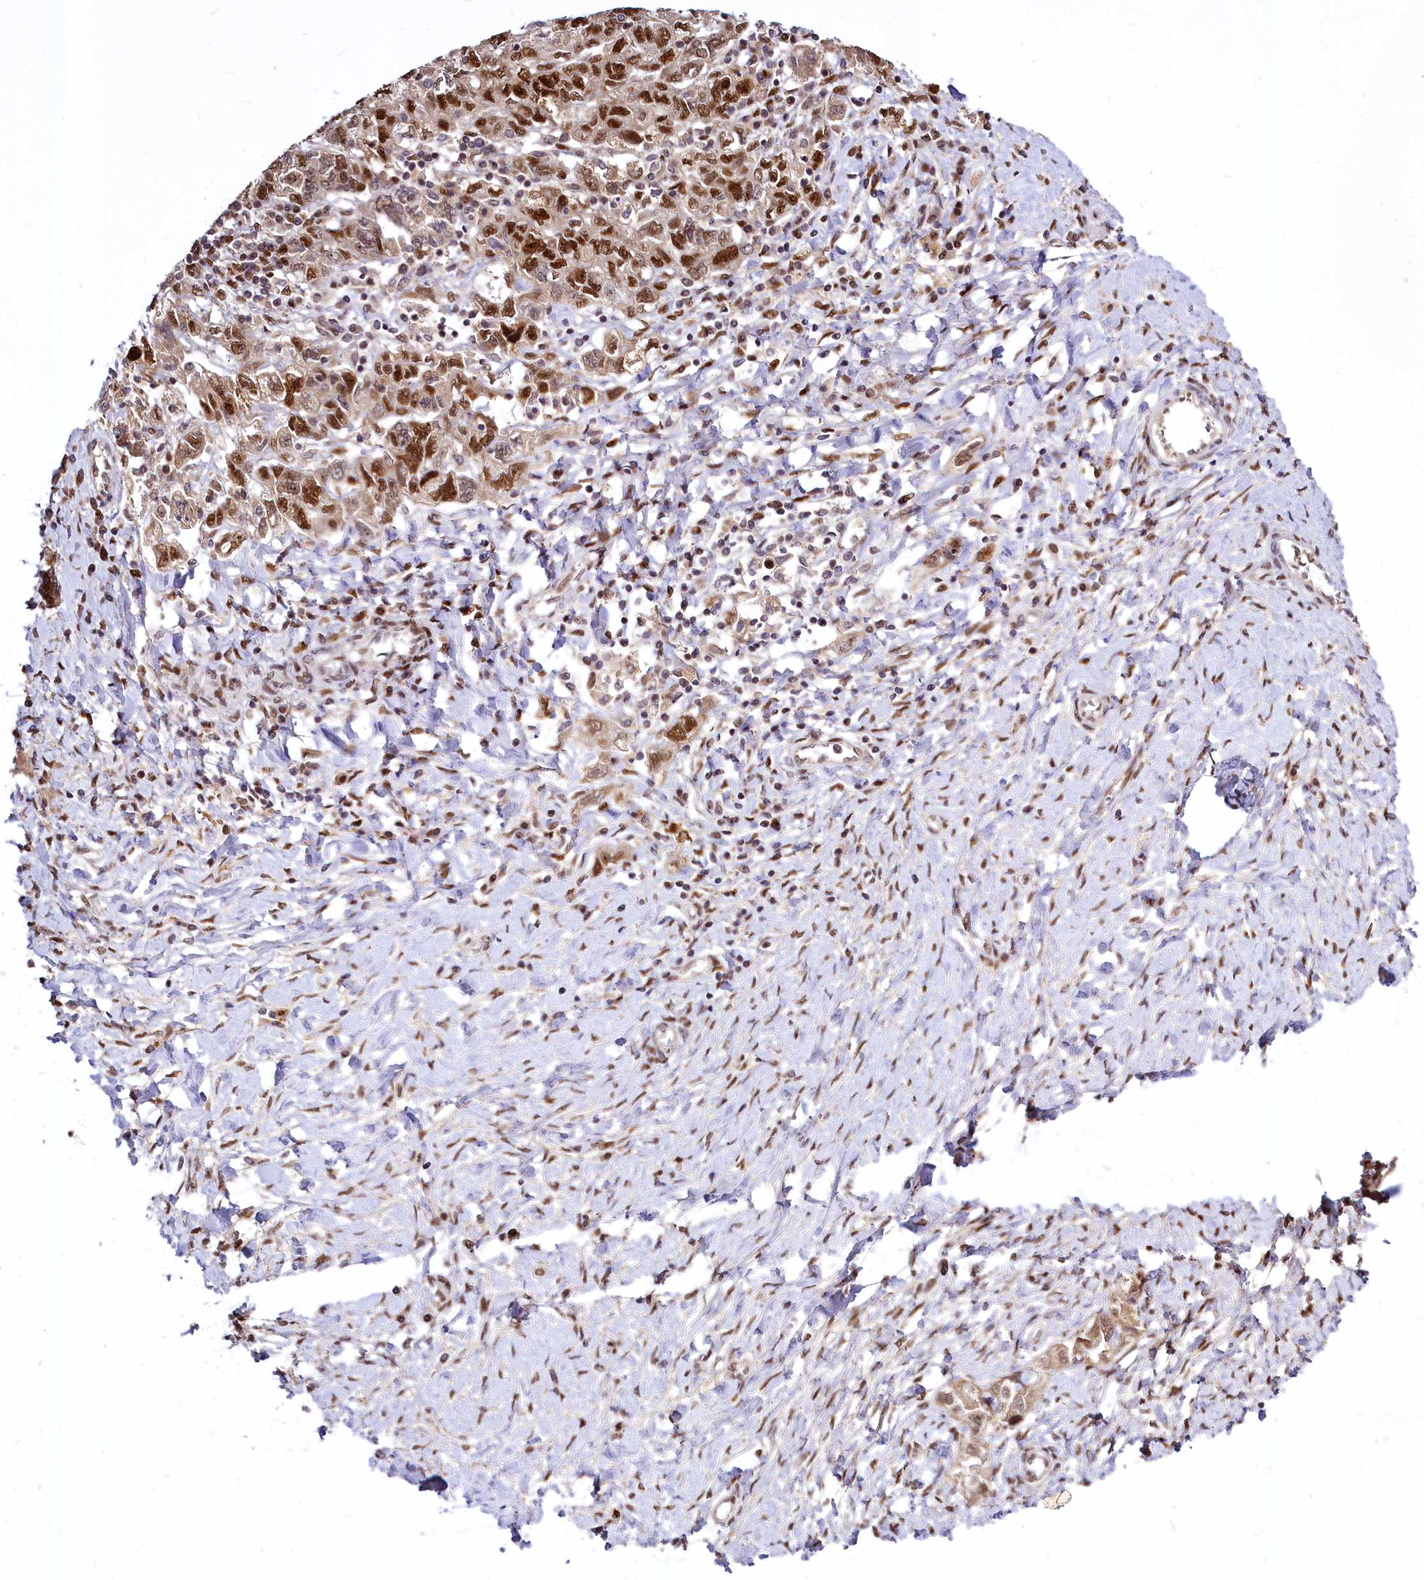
{"staining": {"intensity": "strong", "quantity": ">75%", "location": "nuclear"}, "tissue": "ovarian cancer", "cell_type": "Tumor cells", "image_type": "cancer", "snomed": [{"axis": "morphology", "description": "Carcinoma, NOS"}, {"axis": "morphology", "description": "Cystadenocarcinoma, serous, NOS"}, {"axis": "topography", "description": "Ovary"}], "caption": "Serous cystadenocarcinoma (ovarian) was stained to show a protein in brown. There is high levels of strong nuclear positivity in about >75% of tumor cells. (DAB = brown stain, brightfield microscopy at high magnification).", "gene": "MAML2", "patient": {"sex": "female", "age": 69}}